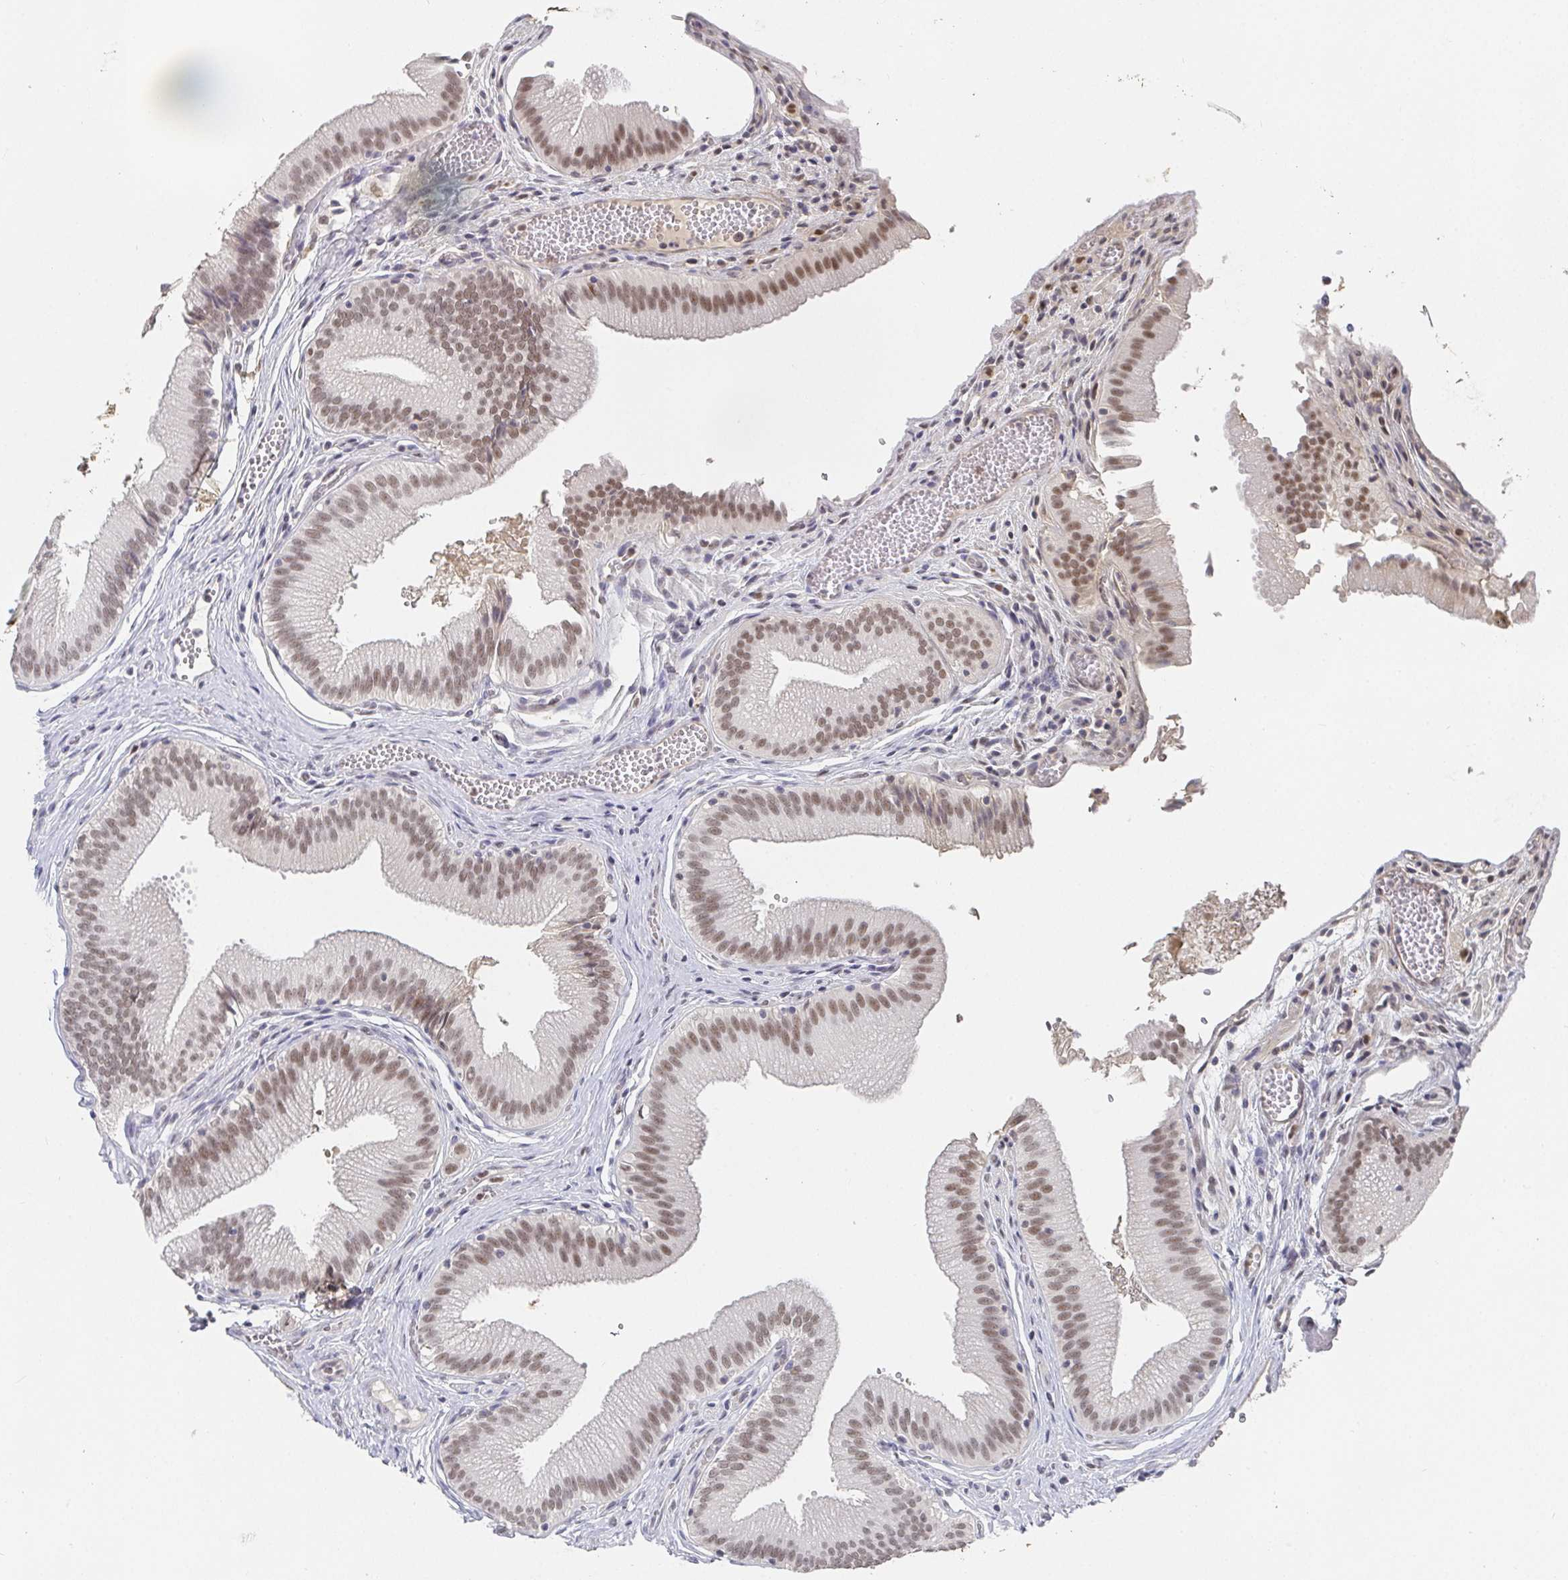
{"staining": {"intensity": "moderate", "quantity": ">75%", "location": "nuclear"}, "tissue": "gallbladder", "cell_type": "Glandular cells", "image_type": "normal", "snomed": [{"axis": "morphology", "description": "Normal tissue, NOS"}, {"axis": "topography", "description": "Gallbladder"}, {"axis": "topography", "description": "Peripheral nerve tissue"}], "caption": "Immunohistochemistry (IHC) image of unremarkable gallbladder: human gallbladder stained using immunohistochemistry (IHC) shows medium levels of moderate protein expression localized specifically in the nuclear of glandular cells, appearing as a nuclear brown color.", "gene": "RCOR1", "patient": {"sex": "male", "age": 17}}